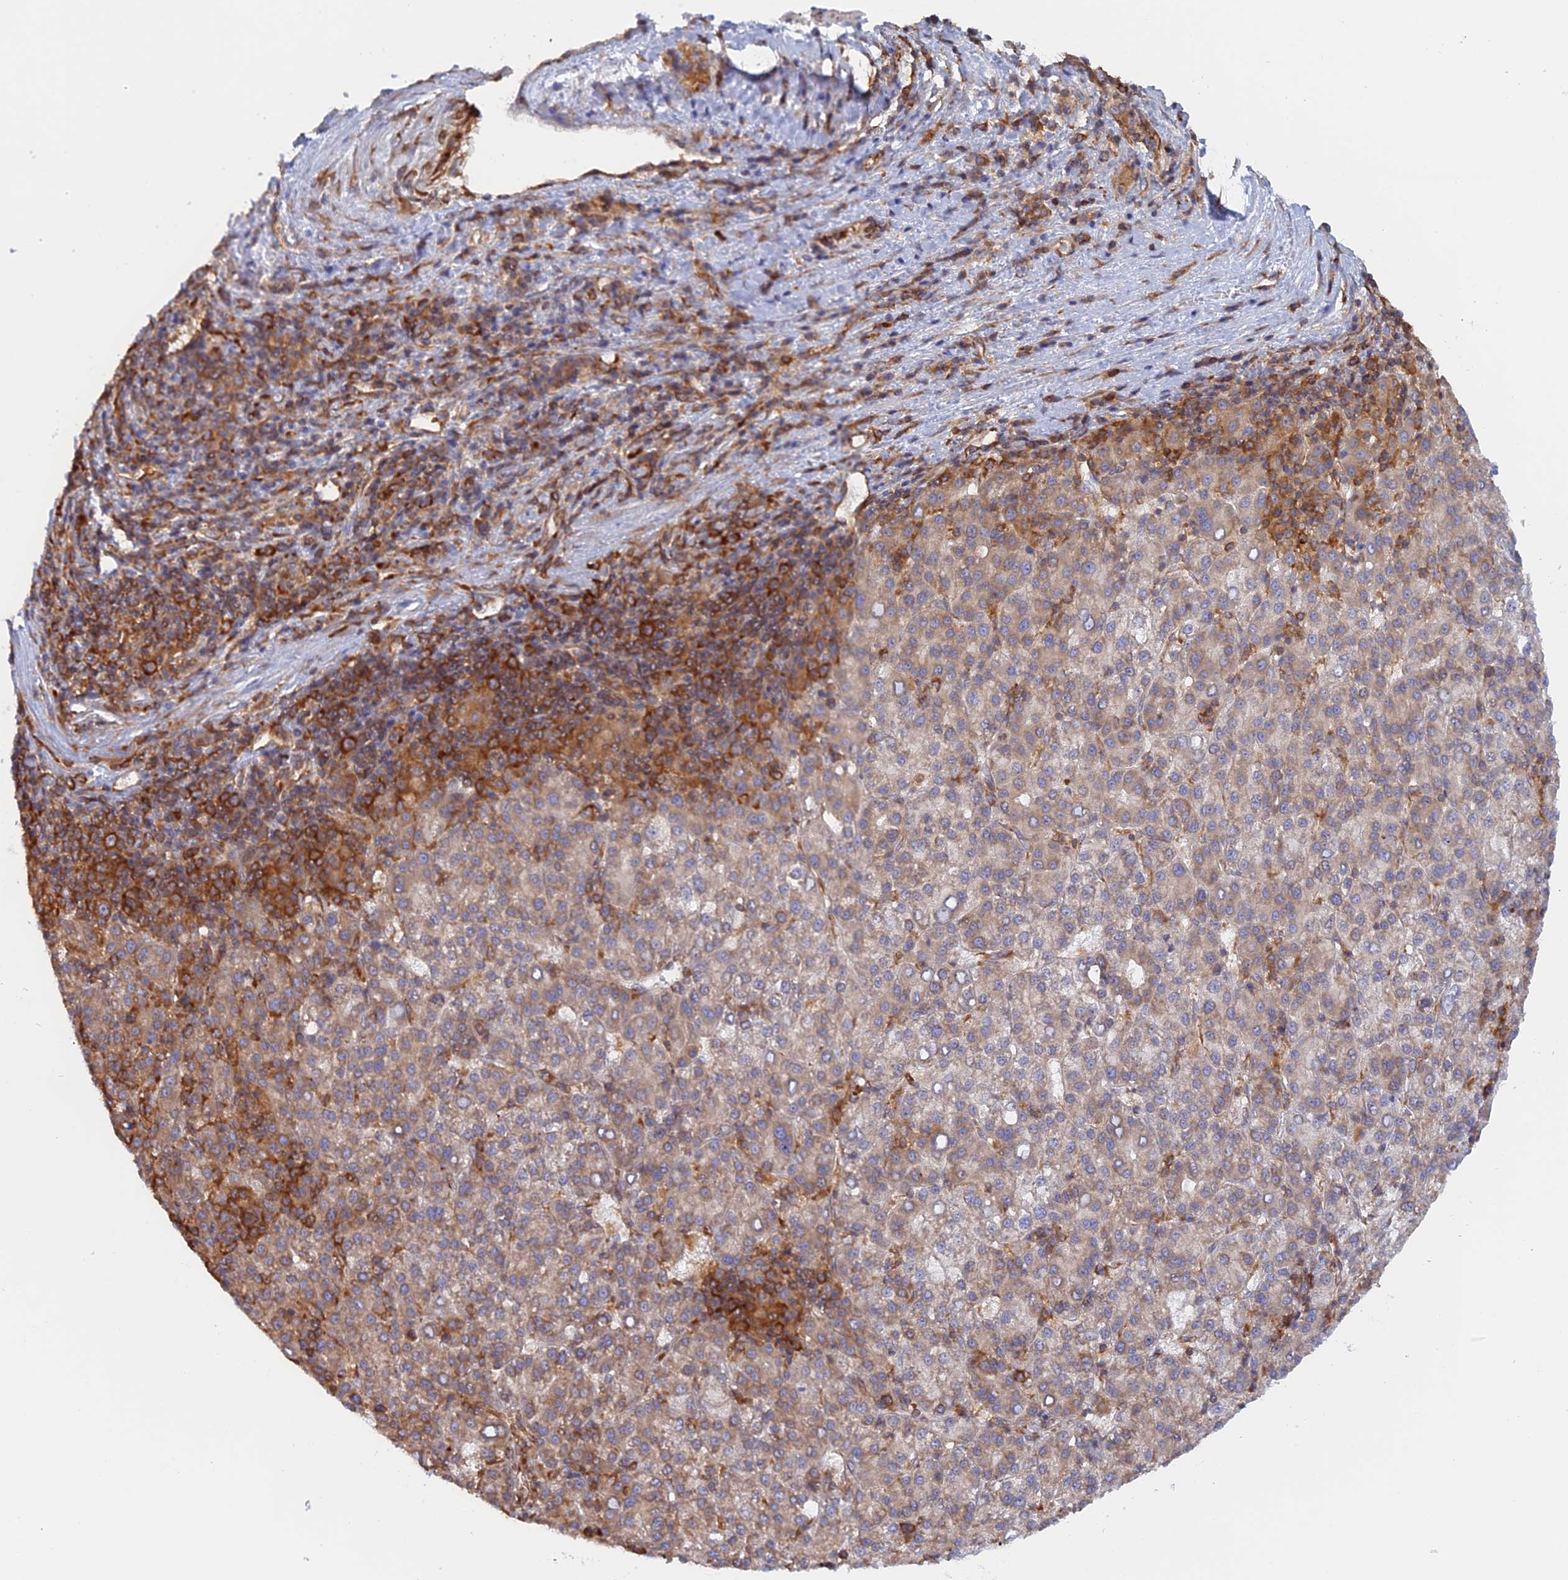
{"staining": {"intensity": "moderate", "quantity": "<25%", "location": "cytoplasmic/membranous"}, "tissue": "liver cancer", "cell_type": "Tumor cells", "image_type": "cancer", "snomed": [{"axis": "morphology", "description": "Carcinoma, Hepatocellular, NOS"}, {"axis": "topography", "description": "Liver"}], "caption": "IHC (DAB (3,3'-diaminobenzidine)) staining of human liver cancer (hepatocellular carcinoma) reveals moderate cytoplasmic/membranous protein positivity in approximately <25% of tumor cells.", "gene": "GMIP", "patient": {"sex": "female", "age": 58}}